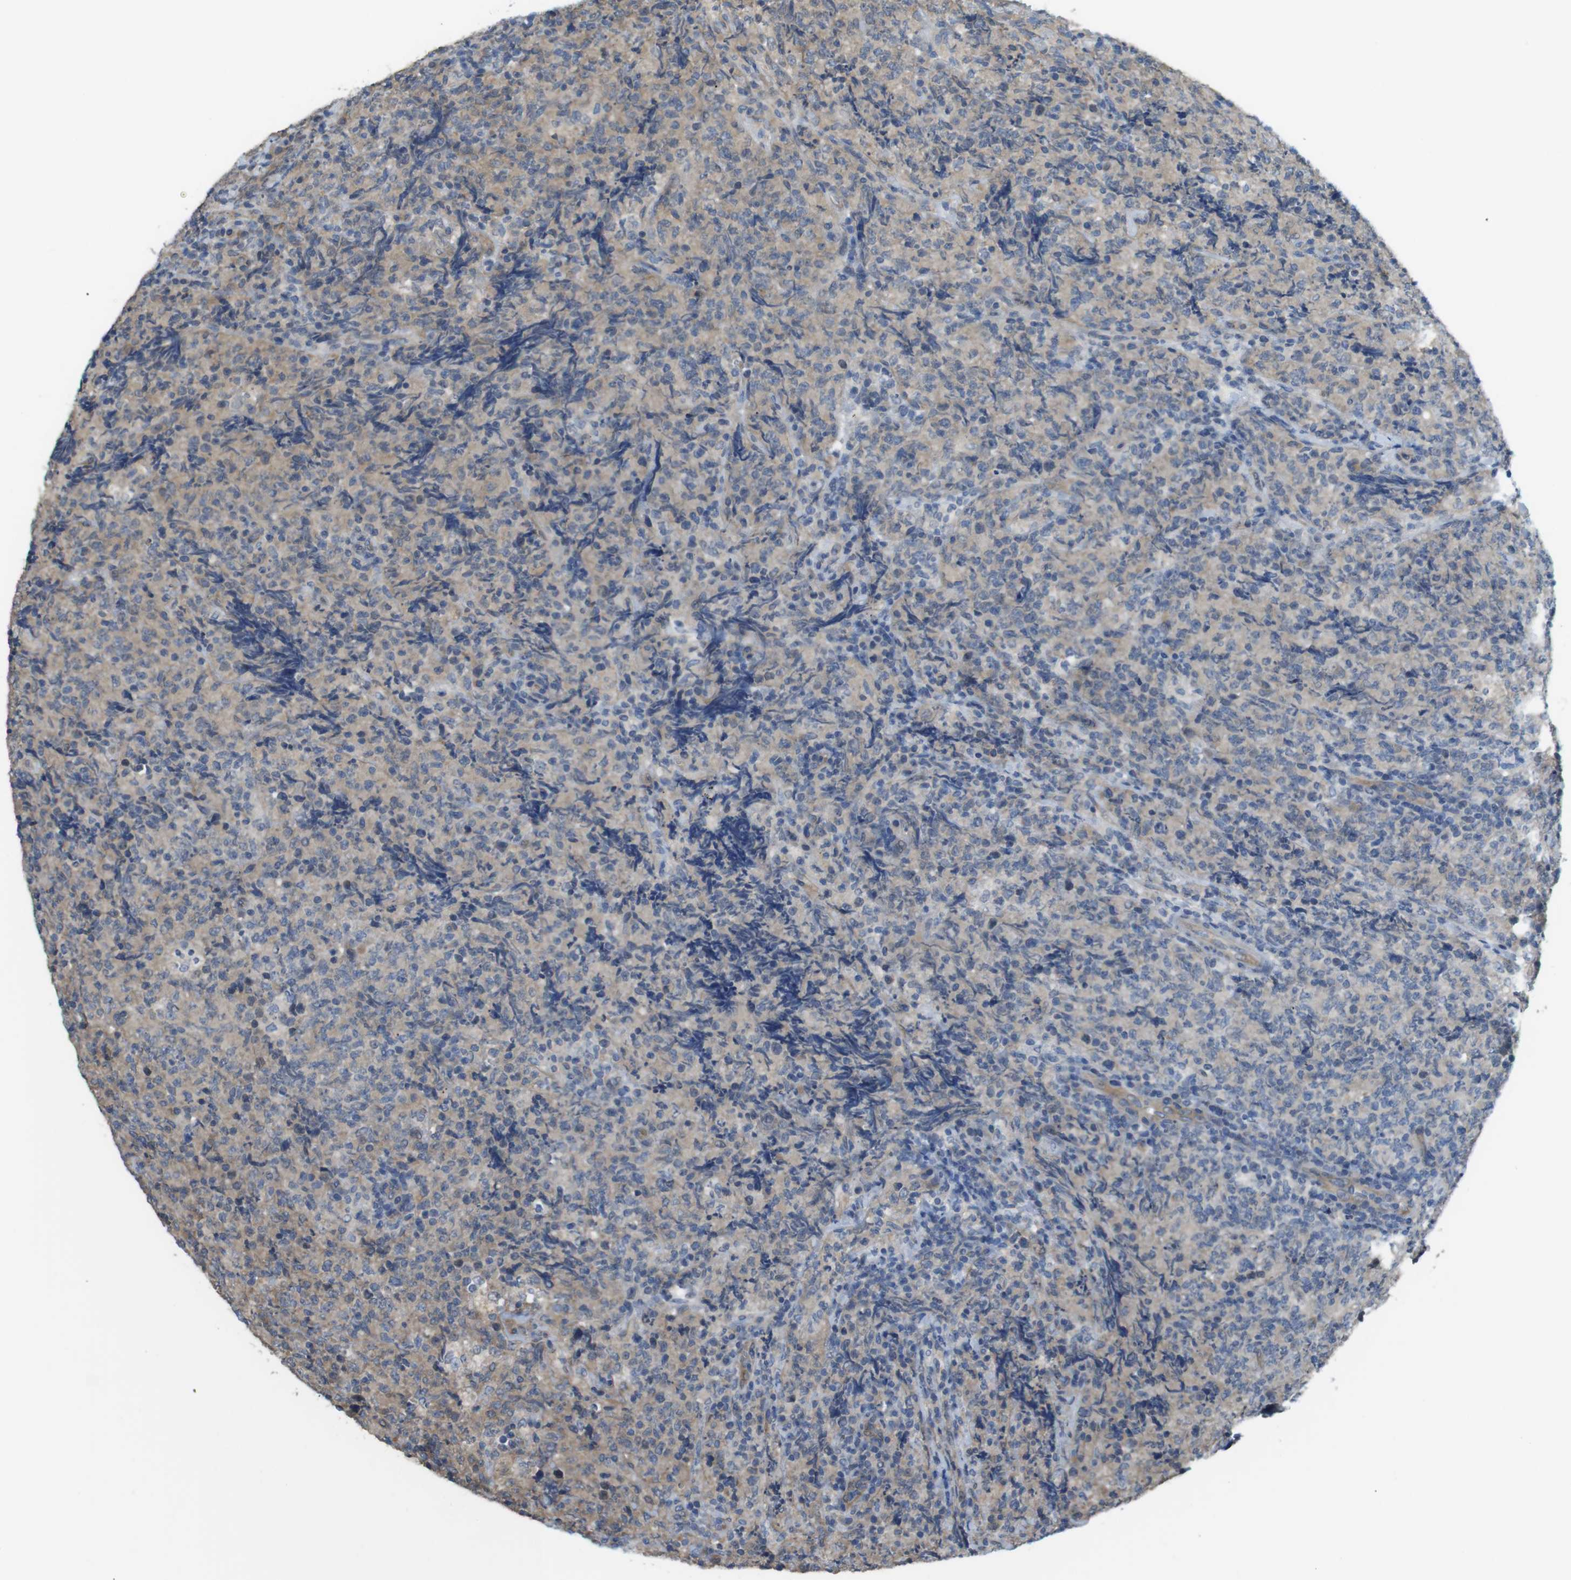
{"staining": {"intensity": "weak", "quantity": "<25%", "location": "cytoplasmic/membranous"}, "tissue": "lymphoma", "cell_type": "Tumor cells", "image_type": "cancer", "snomed": [{"axis": "morphology", "description": "Malignant lymphoma, non-Hodgkin's type, High grade"}, {"axis": "topography", "description": "Tonsil"}], "caption": "Immunohistochemistry of human high-grade malignant lymphoma, non-Hodgkin's type shows no expression in tumor cells. (Brightfield microscopy of DAB immunohistochemistry (IHC) at high magnification).", "gene": "ABHD15", "patient": {"sex": "female", "age": 36}}